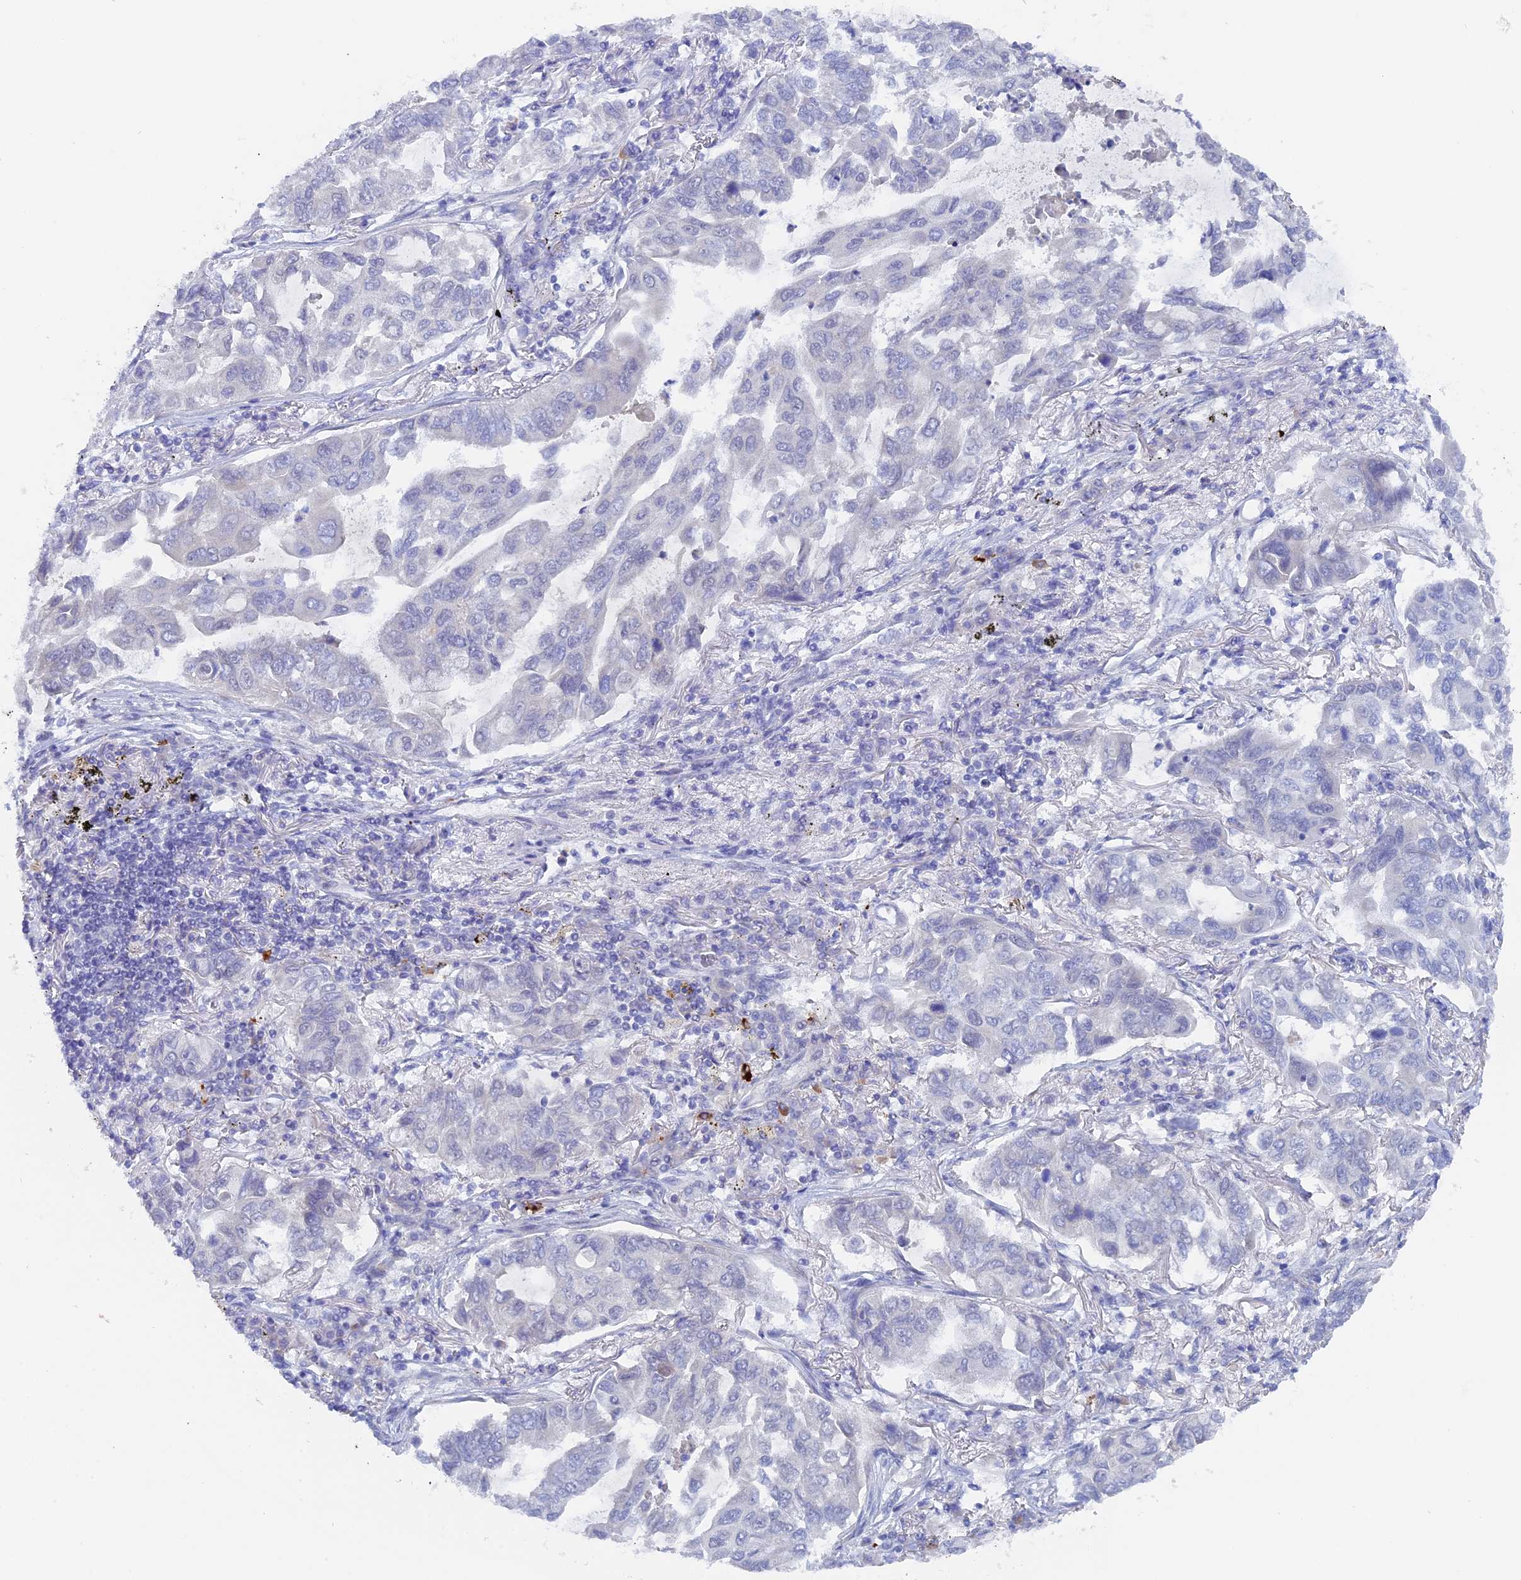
{"staining": {"intensity": "negative", "quantity": "none", "location": "none"}, "tissue": "lung cancer", "cell_type": "Tumor cells", "image_type": "cancer", "snomed": [{"axis": "morphology", "description": "Adenocarcinoma, NOS"}, {"axis": "topography", "description": "Lung"}], "caption": "An immunohistochemistry (IHC) histopathology image of lung cancer (adenocarcinoma) is shown. There is no staining in tumor cells of lung cancer (adenocarcinoma).", "gene": "DACT3", "patient": {"sex": "male", "age": 64}}